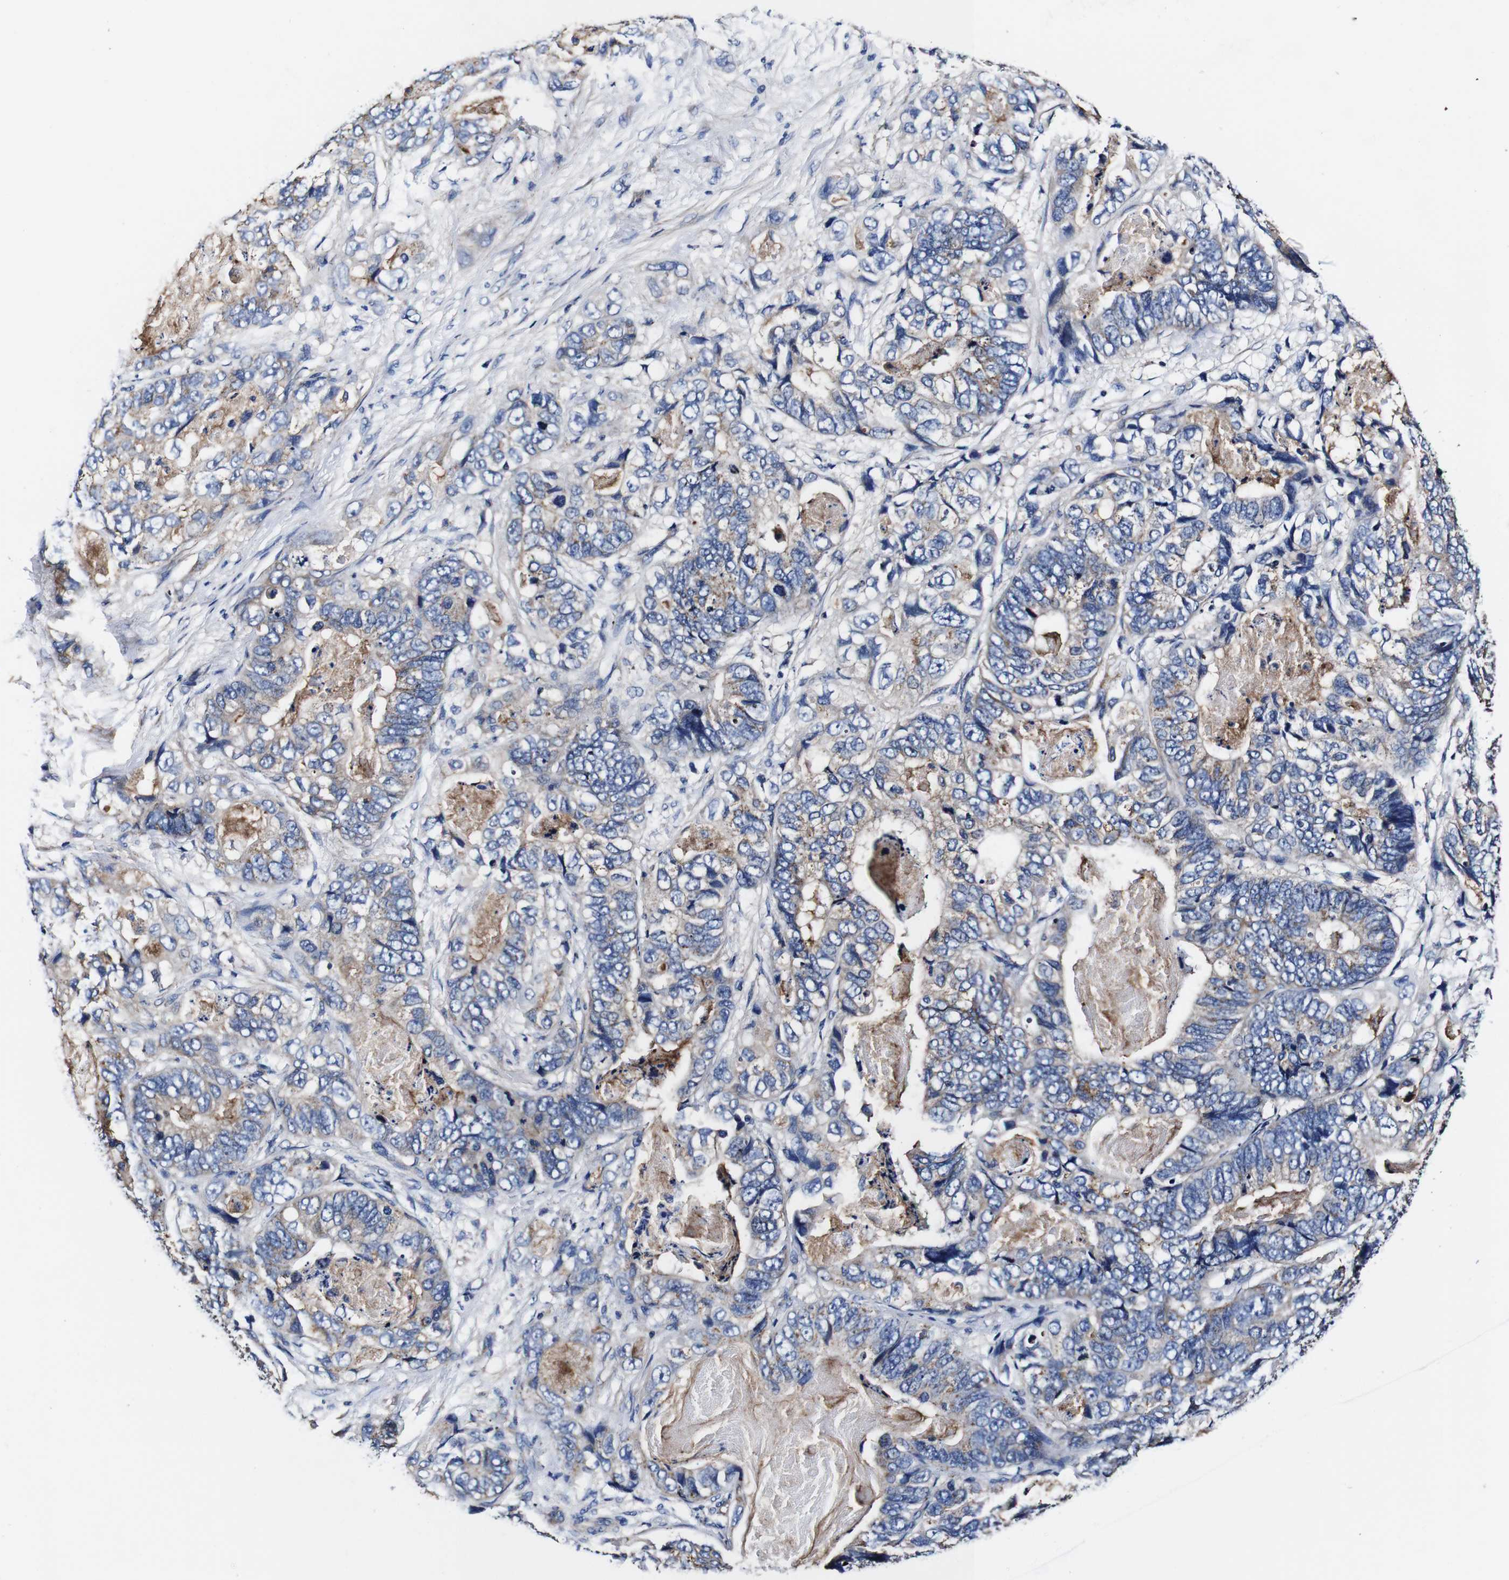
{"staining": {"intensity": "weak", "quantity": "25%-75%", "location": "cytoplasmic/membranous"}, "tissue": "stomach cancer", "cell_type": "Tumor cells", "image_type": "cancer", "snomed": [{"axis": "morphology", "description": "Adenocarcinoma, NOS"}, {"axis": "topography", "description": "Stomach"}], "caption": "Immunohistochemical staining of adenocarcinoma (stomach) demonstrates weak cytoplasmic/membranous protein staining in about 25%-75% of tumor cells.", "gene": "PDCD6IP", "patient": {"sex": "female", "age": 89}}